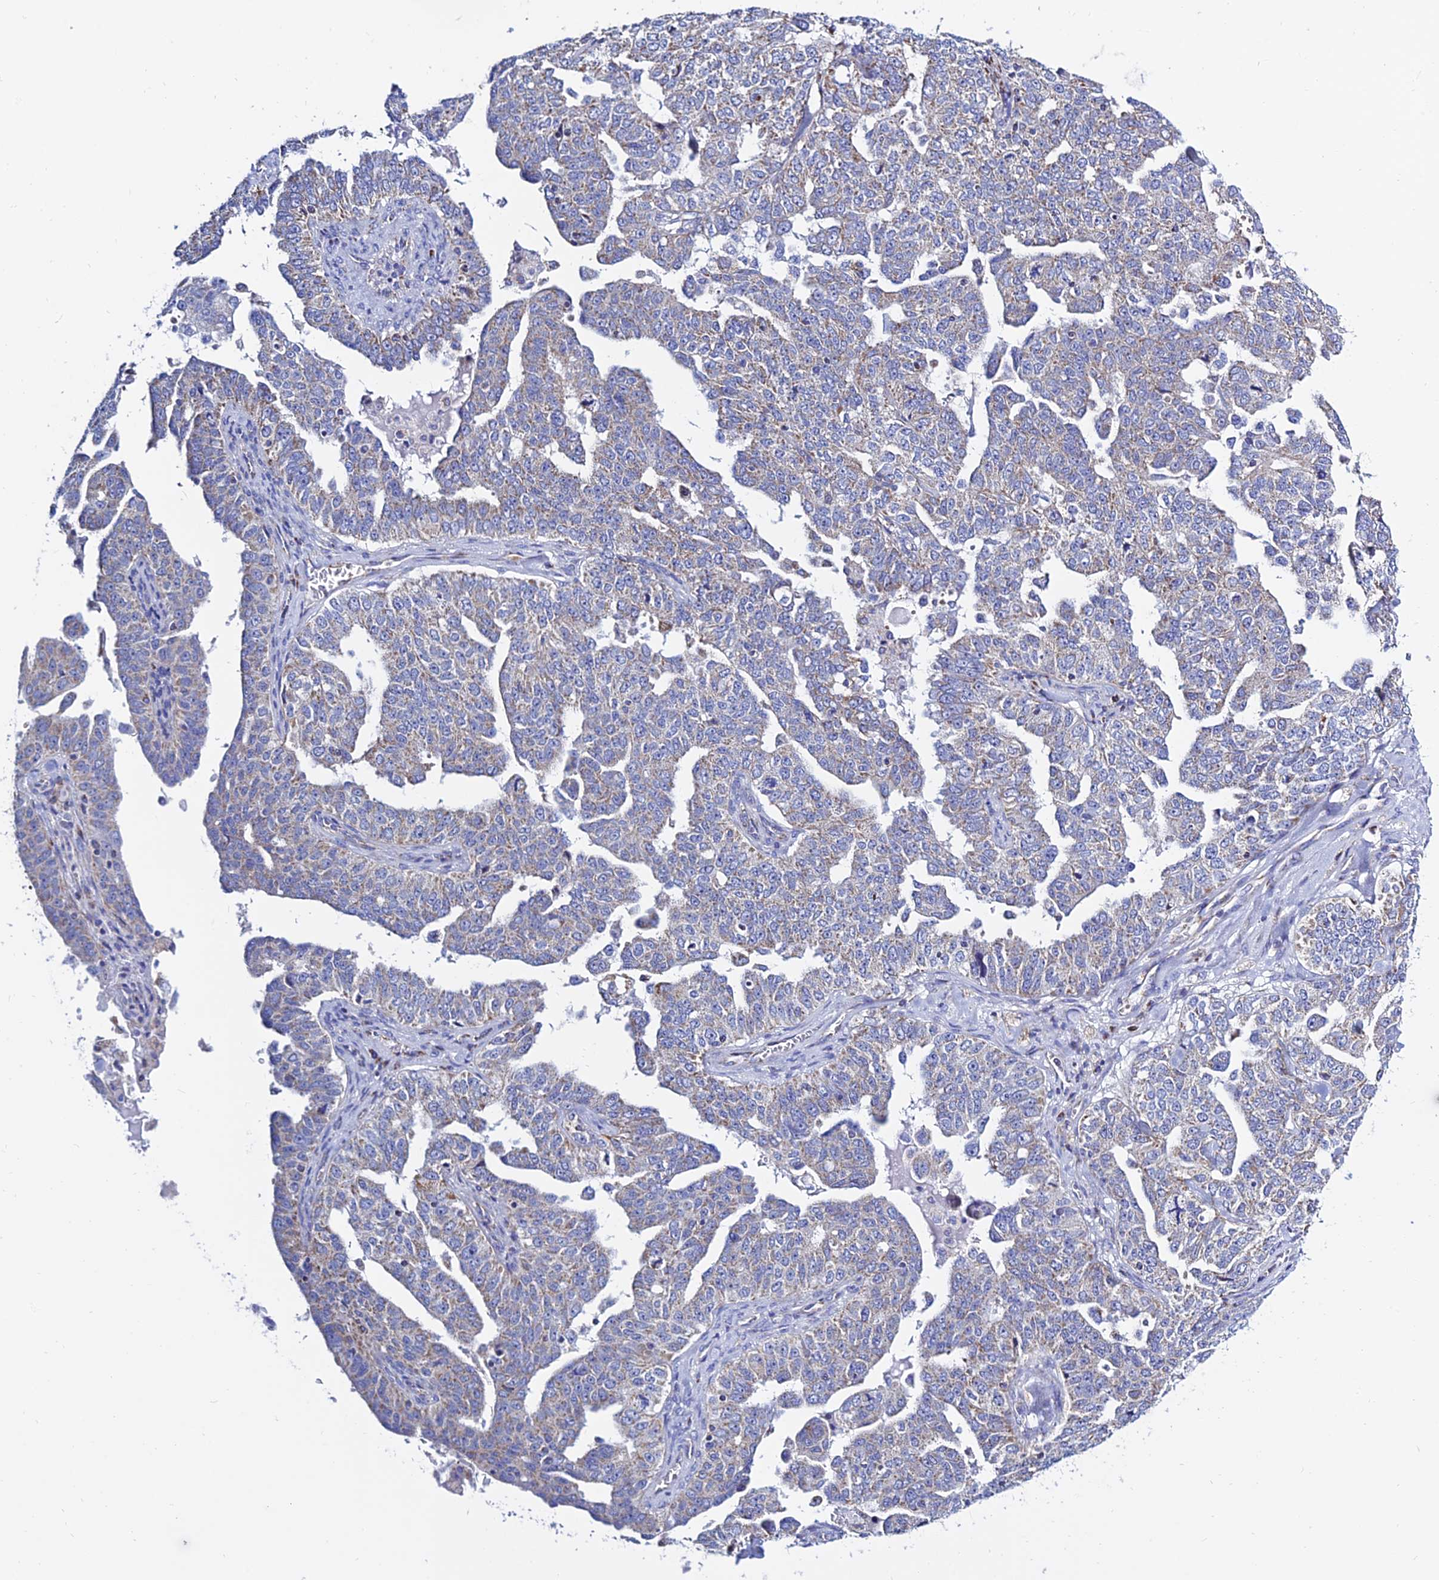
{"staining": {"intensity": "weak", "quantity": "<25%", "location": "cytoplasmic/membranous"}, "tissue": "ovarian cancer", "cell_type": "Tumor cells", "image_type": "cancer", "snomed": [{"axis": "morphology", "description": "Carcinoma, endometroid"}, {"axis": "topography", "description": "Ovary"}], "caption": "This histopathology image is of endometroid carcinoma (ovarian) stained with immunohistochemistry to label a protein in brown with the nuclei are counter-stained blue. There is no expression in tumor cells.", "gene": "MGST1", "patient": {"sex": "female", "age": 62}}